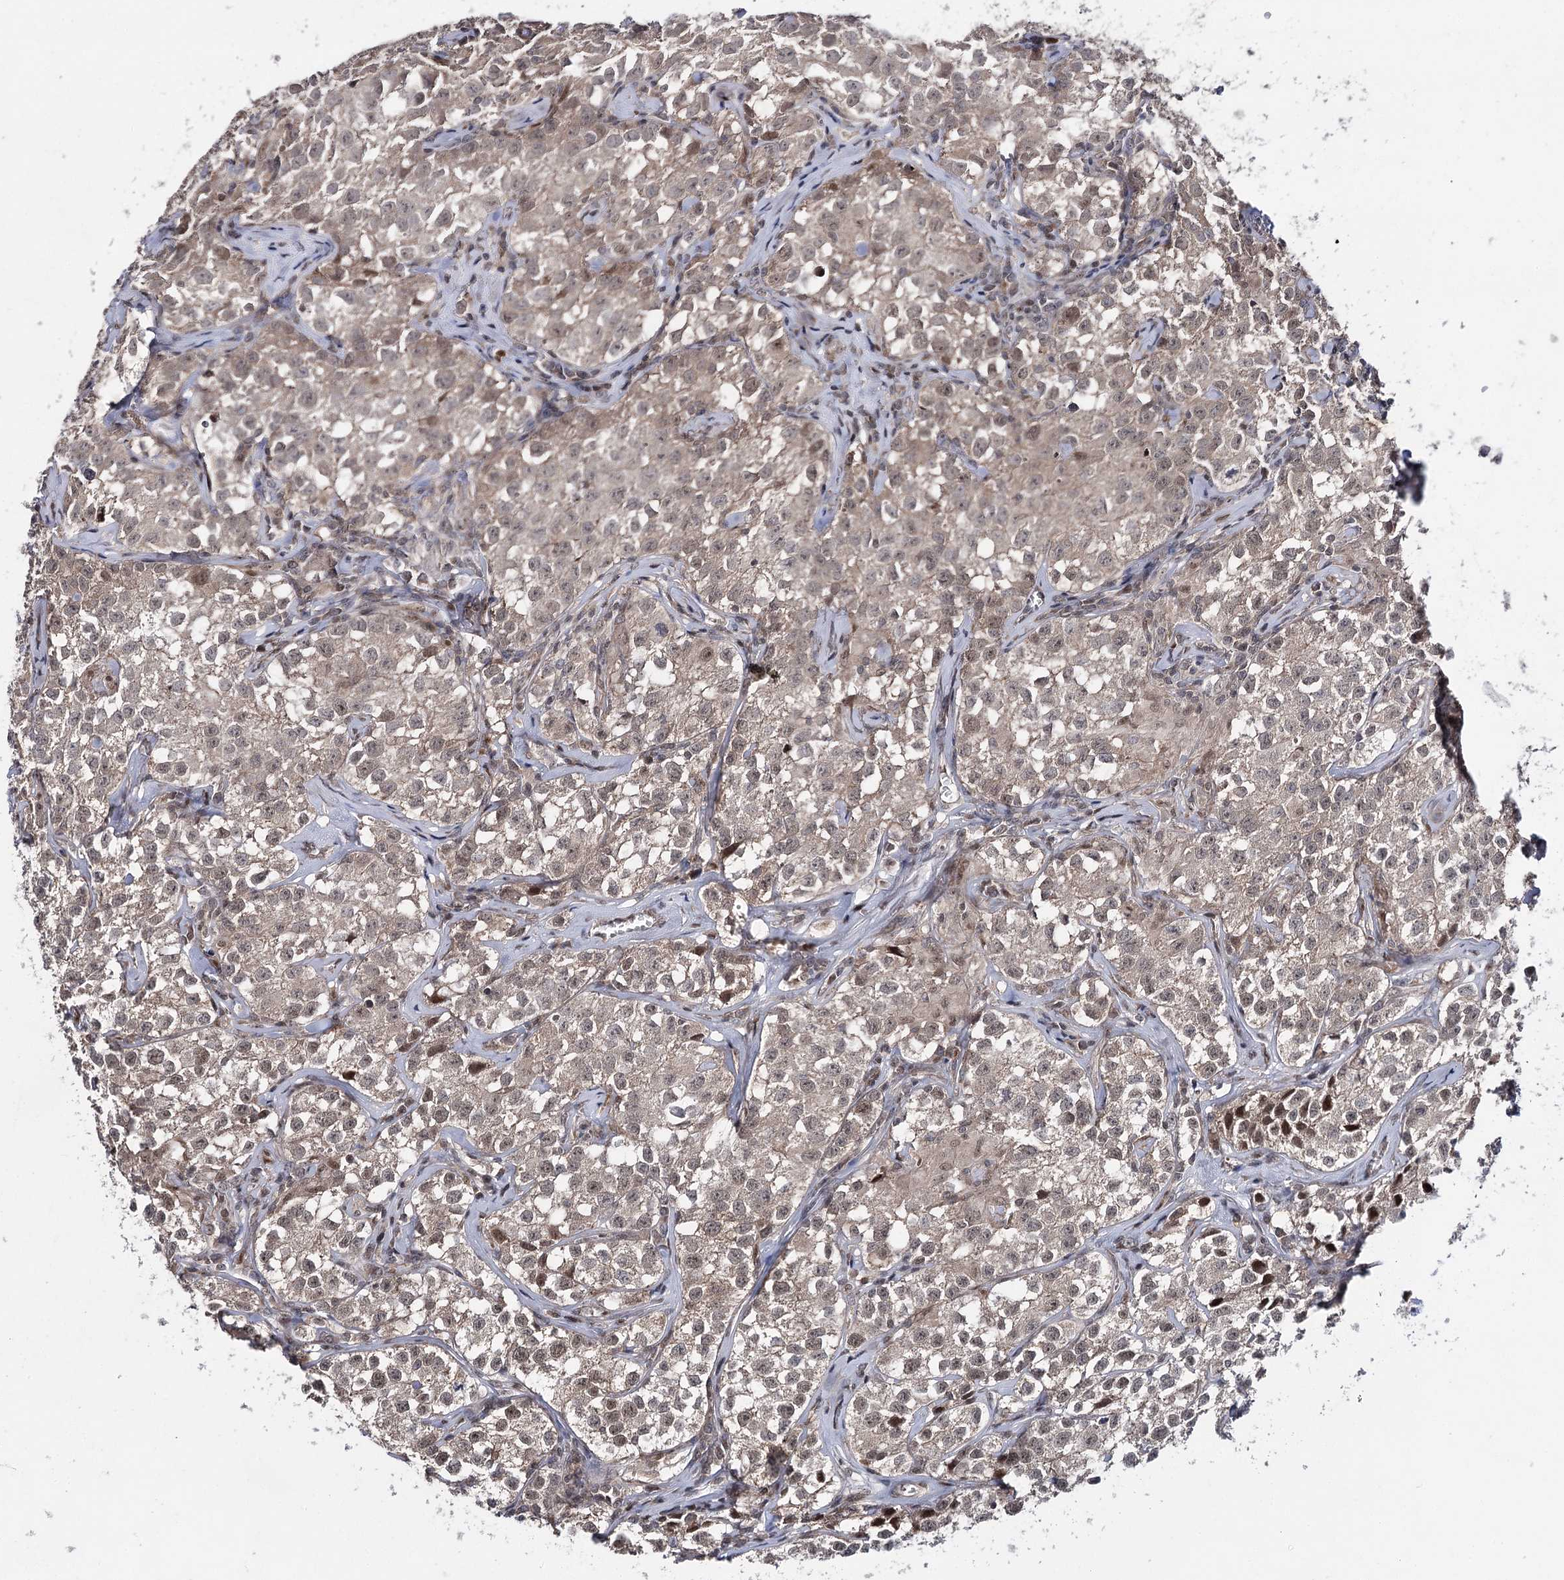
{"staining": {"intensity": "weak", "quantity": "25%-75%", "location": "cytoplasmic/membranous,nuclear"}, "tissue": "testis cancer", "cell_type": "Tumor cells", "image_type": "cancer", "snomed": [{"axis": "morphology", "description": "Seminoma, NOS"}, {"axis": "morphology", "description": "Carcinoma, Embryonal, NOS"}, {"axis": "topography", "description": "Testis"}], "caption": "Protein expression analysis of testis cancer shows weak cytoplasmic/membranous and nuclear expression in approximately 25%-75% of tumor cells.", "gene": "HSD11B2", "patient": {"sex": "male", "age": 43}}